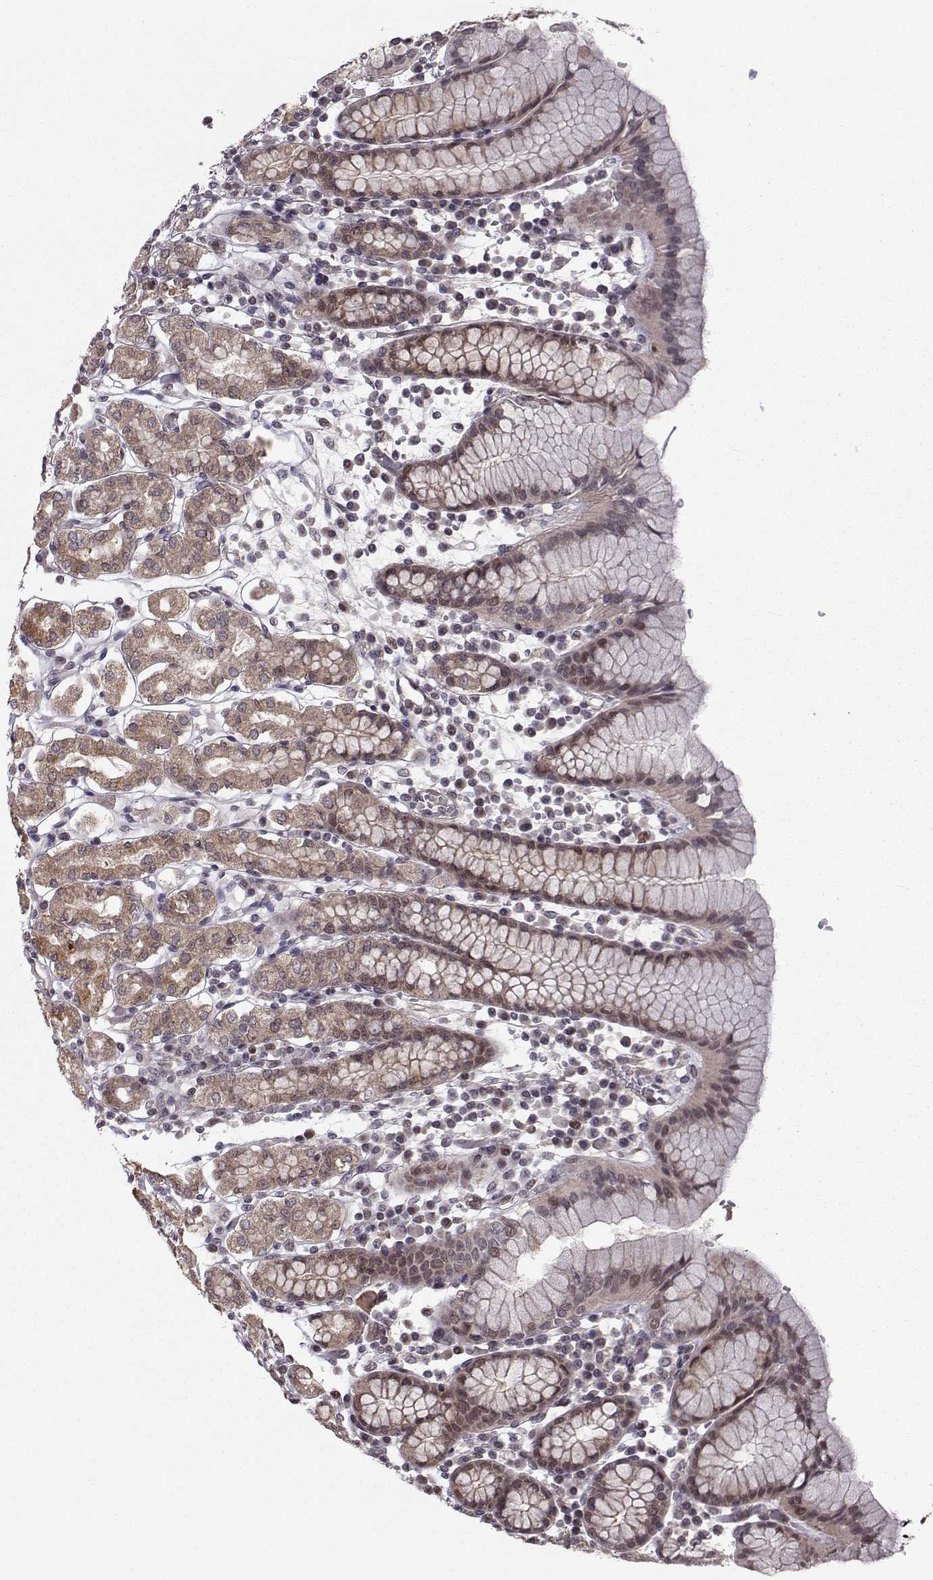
{"staining": {"intensity": "moderate", "quantity": "25%-75%", "location": "cytoplasmic/membranous"}, "tissue": "stomach", "cell_type": "Glandular cells", "image_type": "normal", "snomed": [{"axis": "morphology", "description": "Normal tissue, NOS"}, {"axis": "topography", "description": "Stomach, upper"}, {"axis": "topography", "description": "Stomach"}], "caption": "This image exhibits immunohistochemistry staining of normal human stomach, with medium moderate cytoplasmic/membranous positivity in about 25%-75% of glandular cells.", "gene": "PKN2", "patient": {"sex": "male", "age": 62}}